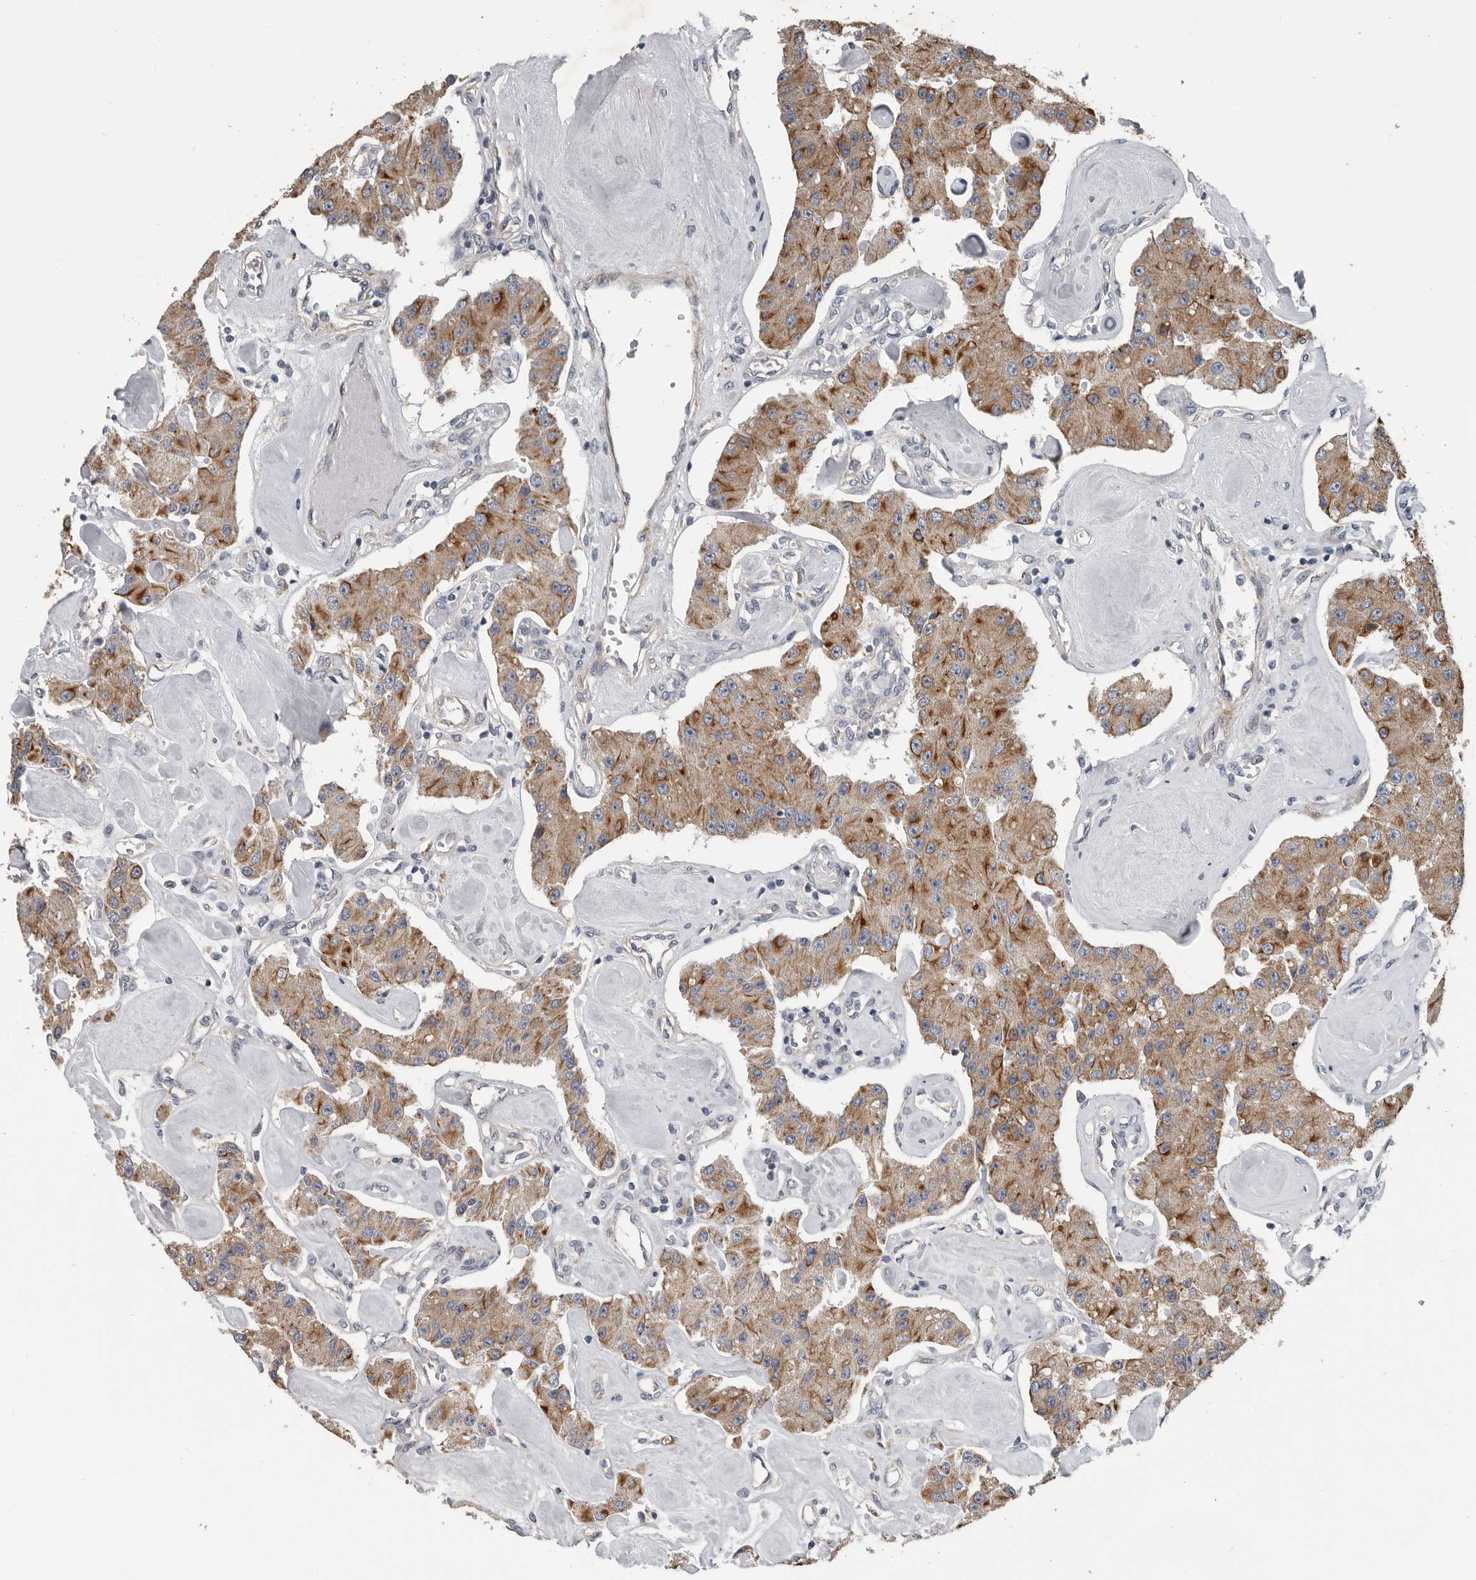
{"staining": {"intensity": "moderate", "quantity": ">75%", "location": "cytoplasmic/membranous"}, "tissue": "carcinoid", "cell_type": "Tumor cells", "image_type": "cancer", "snomed": [{"axis": "morphology", "description": "Carcinoid, malignant, NOS"}, {"axis": "topography", "description": "Pancreas"}], "caption": "Malignant carcinoid stained for a protein demonstrates moderate cytoplasmic/membranous positivity in tumor cells. The protein is stained brown, and the nuclei are stained in blue (DAB IHC with brightfield microscopy, high magnification).", "gene": "DPY19L4", "patient": {"sex": "male", "age": 41}}